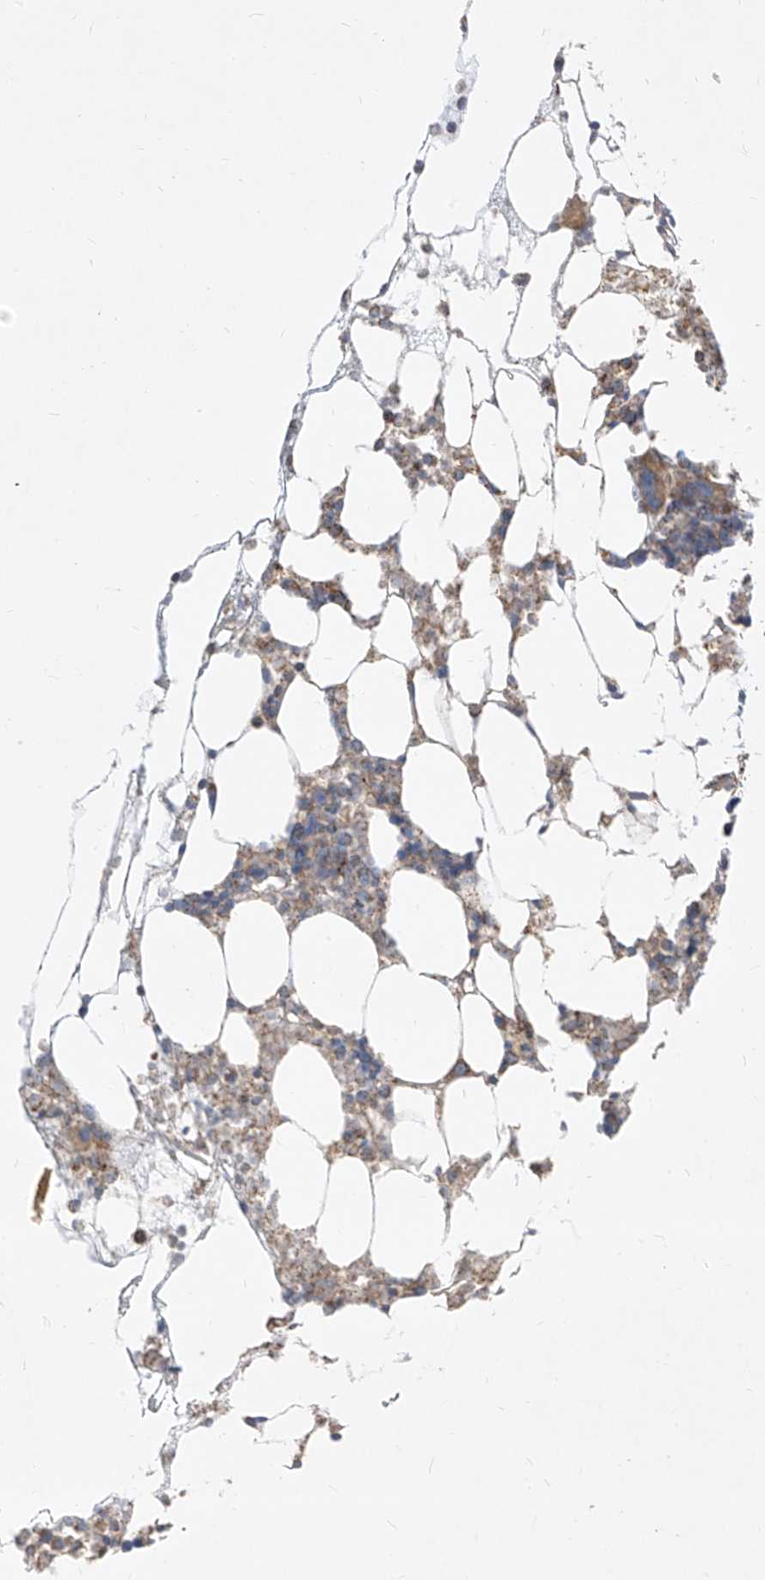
{"staining": {"intensity": "moderate", "quantity": "<25%", "location": "cytoplasmic/membranous"}, "tissue": "bone marrow", "cell_type": "Hematopoietic cells", "image_type": "normal", "snomed": [{"axis": "morphology", "description": "Normal tissue, NOS"}, {"axis": "morphology", "description": "Inflammation, NOS"}, {"axis": "topography", "description": "Bone marrow"}], "caption": "A low amount of moderate cytoplasmic/membranous expression is appreciated in about <25% of hematopoietic cells in unremarkable bone marrow. (IHC, brightfield microscopy, high magnification).", "gene": "ABCD3", "patient": {"sex": "female", "age": 78}}